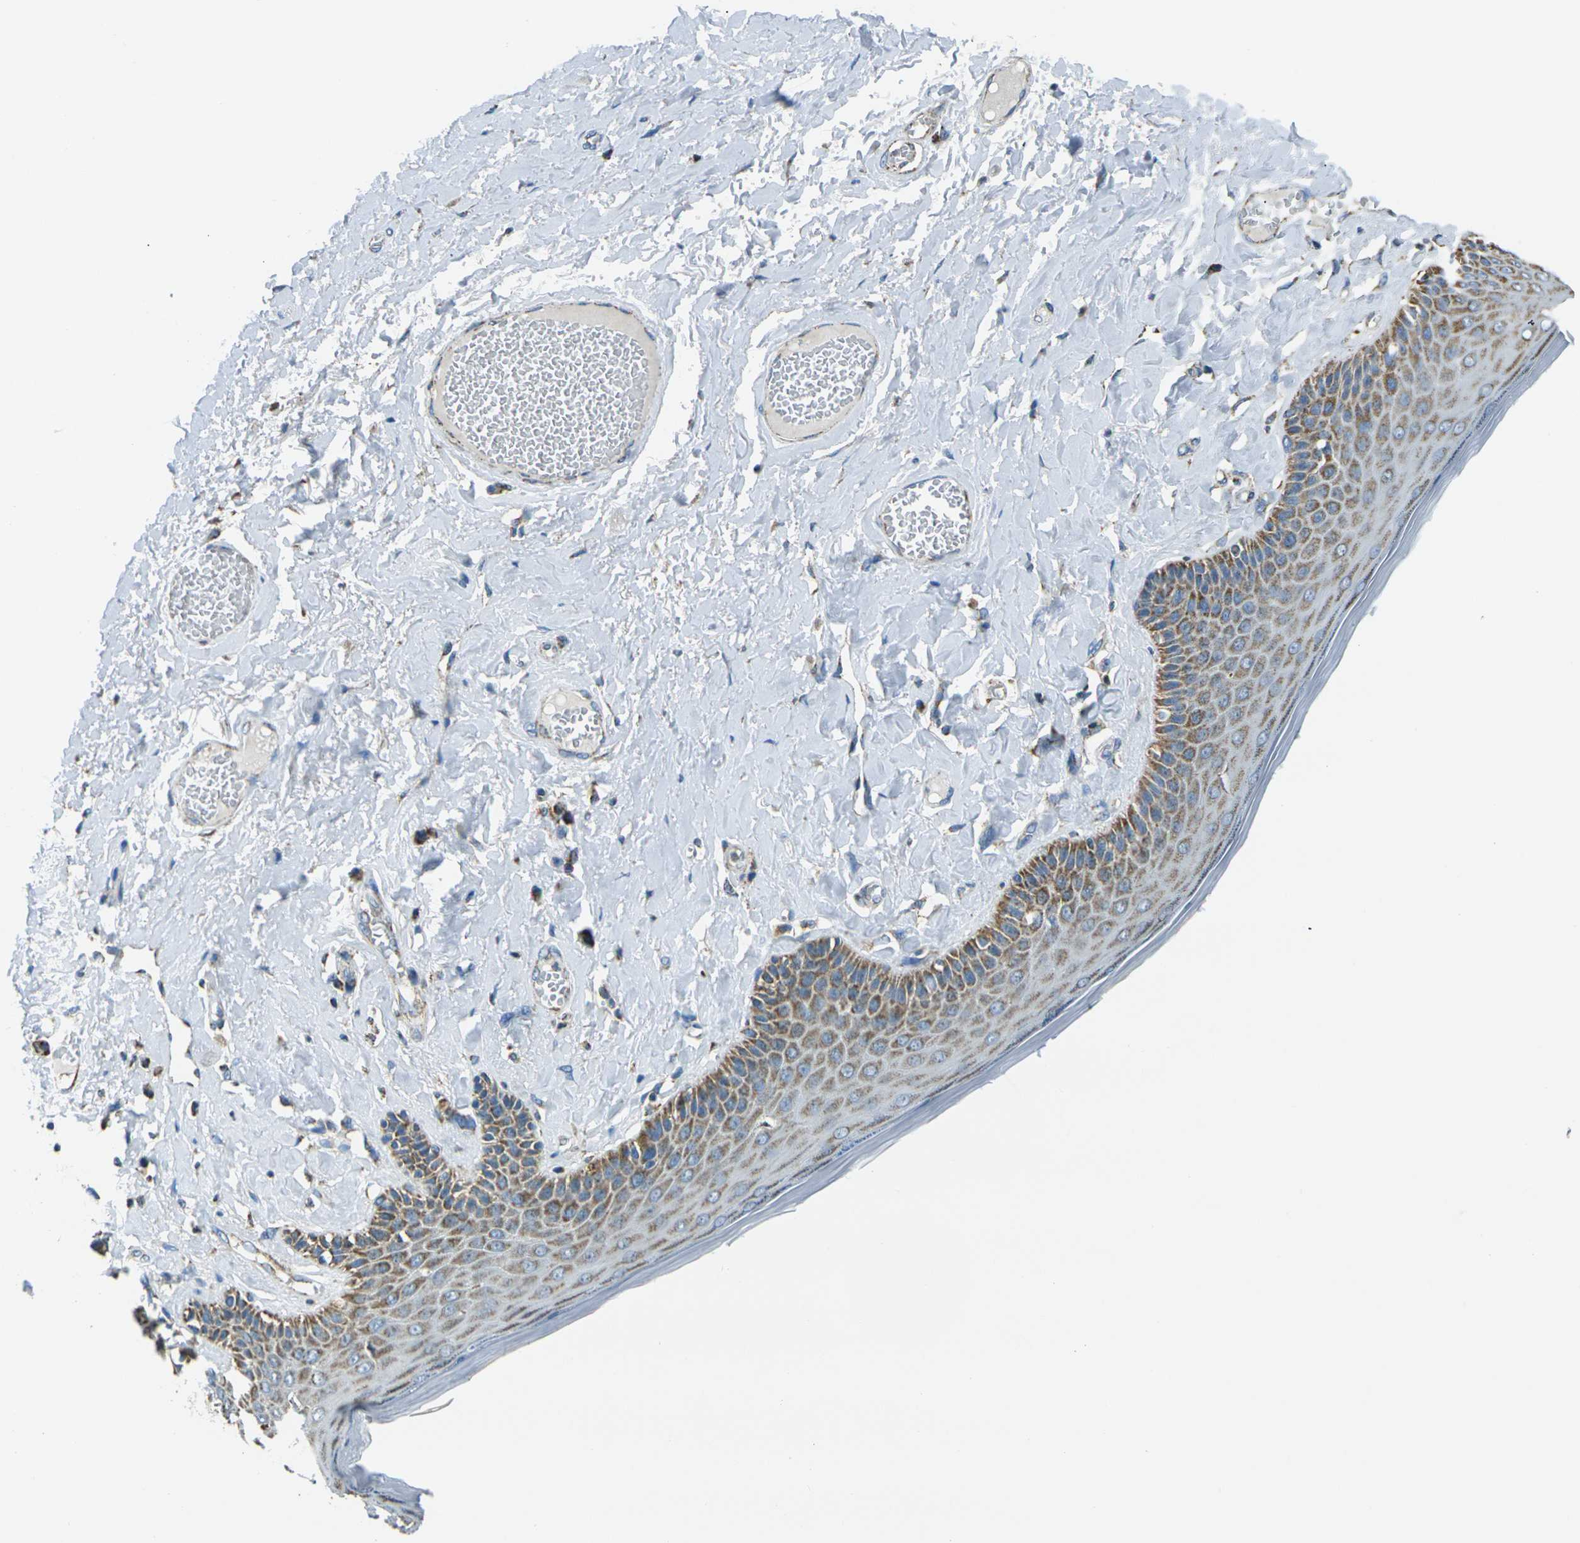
{"staining": {"intensity": "moderate", "quantity": ">75%", "location": "cytoplasmic/membranous"}, "tissue": "skin", "cell_type": "Epidermal cells", "image_type": "normal", "snomed": [{"axis": "morphology", "description": "Normal tissue, NOS"}, {"axis": "topography", "description": "Anal"}], "caption": "Human skin stained with a brown dye displays moderate cytoplasmic/membranous positive positivity in about >75% of epidermal cells.", "gene": "IRF3", "patient": {"sex": "male", "age": 69}}